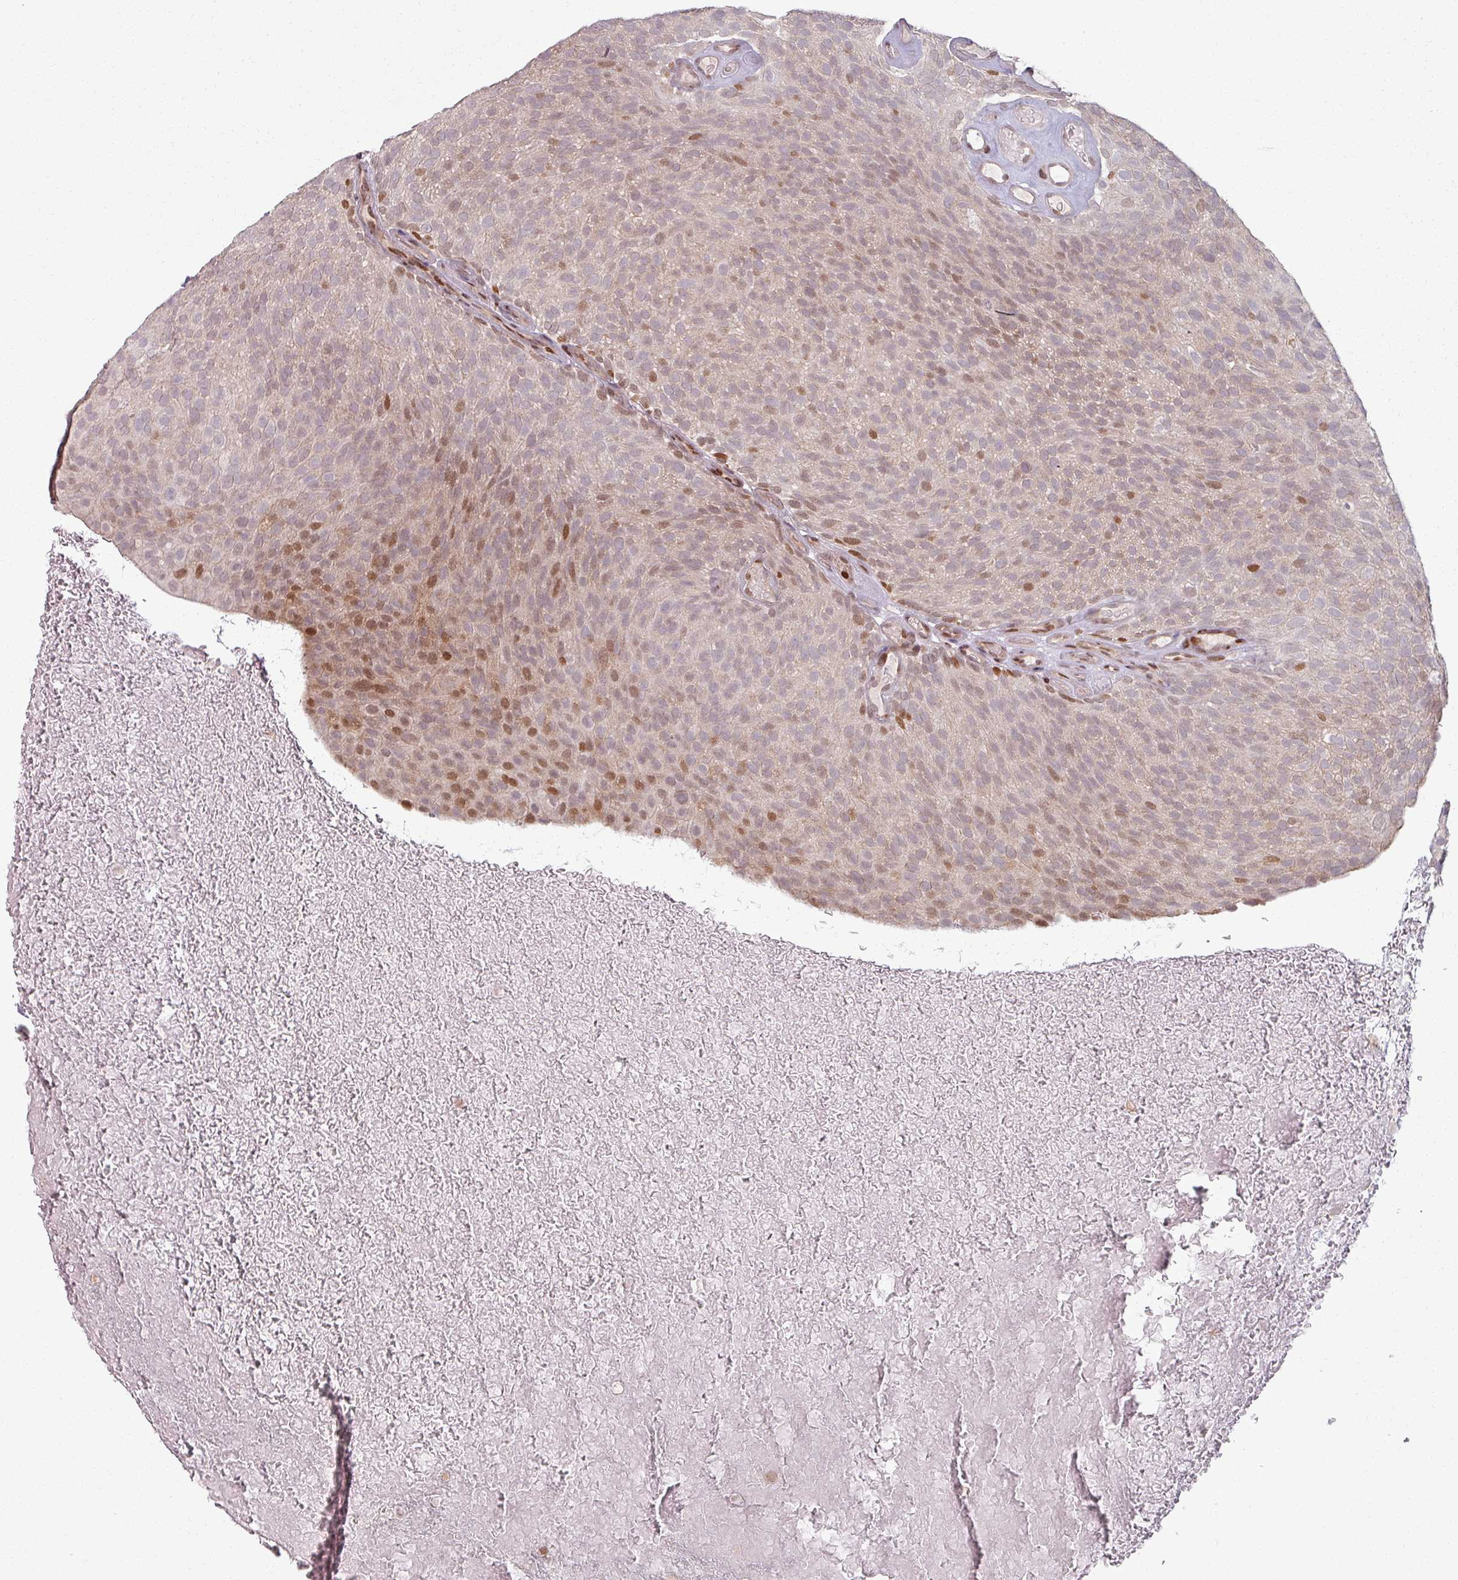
{"staining": {"intensity": "moderate", "quantity": "25%-75%", "location": "nuclear"}, "tissue": "urothelial cancer", "cell_type": "Tumor cells", "image_type": "cancer", "snomed": [{"axis": "morphology", "description": "Urothelial carcinoma, Low grade"}, {"axis": "topography", "description": "Urinary bladder"}], "caption": "Brown immunohistochemical staining in low-grade urothelial carcinoma demonstrates moderate nuclear positivity in about 25%-75% of tumor cells.", "gene": "NCOR1", "patient": {"sex": "male", "age": 78}}